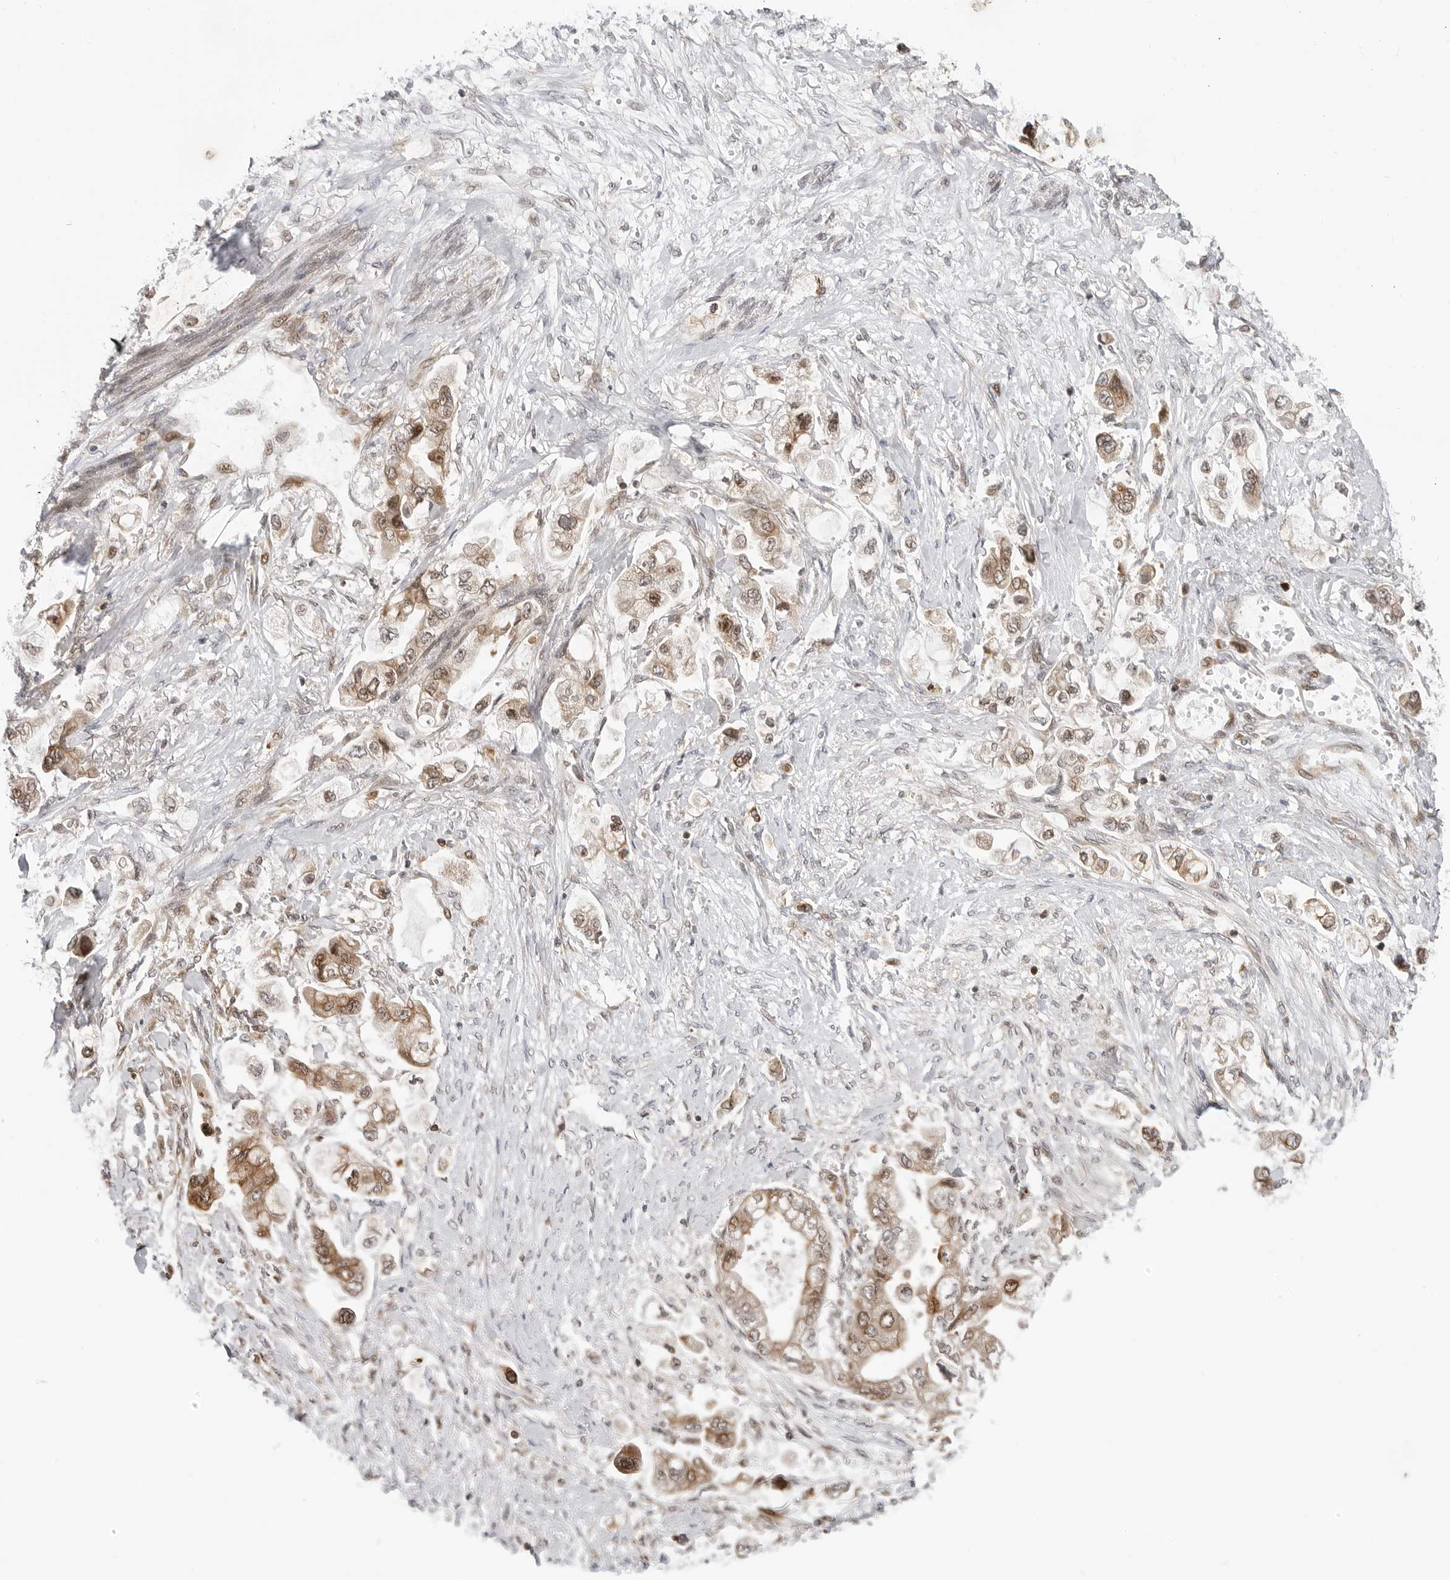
{"staining": {"intensity": "moderate", "quantity": ">75%", "location": "cytoplasmic/membranous,nuclear"}, "tissue": "stomach cancer", "cell_type": "Tumor cells", "image_type": "cancer", "snomed": [{"axis": "morphology", "description": "Adenocarcinoma, NOS"}, {"axis": "topography", "description": "Stomach"}], "caption": "Immunohistochemistry of stomach cancer (adenocarcinoma) displays medium levels of moderate cytoplasmic/membranous and nuclear positivity in about >75% of tumor cells.", "gene": "TIPRL", "patient": {"sex": "male", "age": 62}}